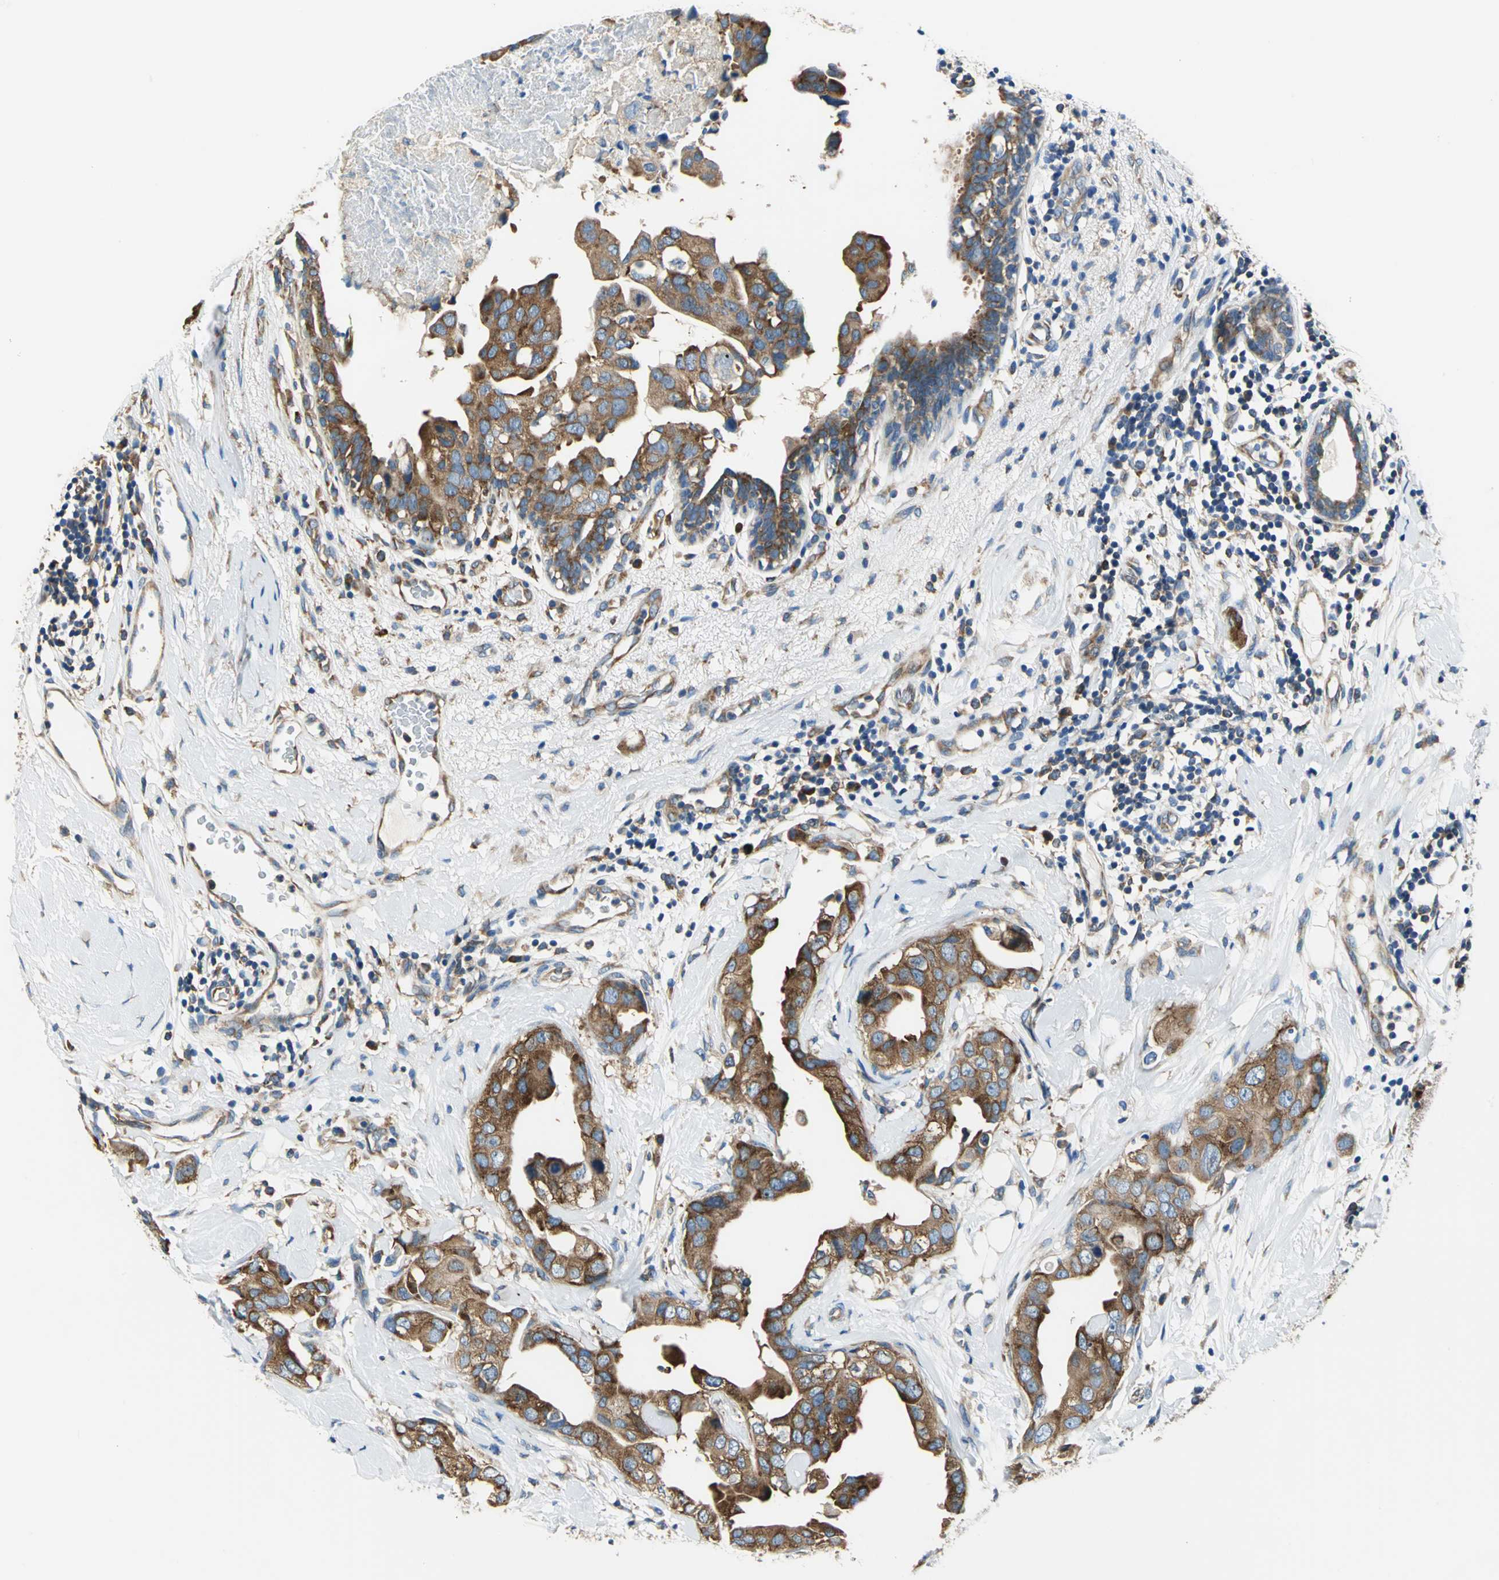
{"staining": {"intensity": "strong", "quantity": ">75%", "location": "cytoplasmic/membranous"}, "tissue": "breast cancer", "cell_type": "Tumor cells", "image_type": "cancer", "snomed": [{"axis": "morphology", "description": "Duct carcinoma"}, {"axis": "topography", "description": "Breast"}], "caption": "Human breast cancer stained with a protein marker reveals strong staining in tumor cells.", "gene": "TRIM25", "patient": {"sex": "female", "age": 40}}